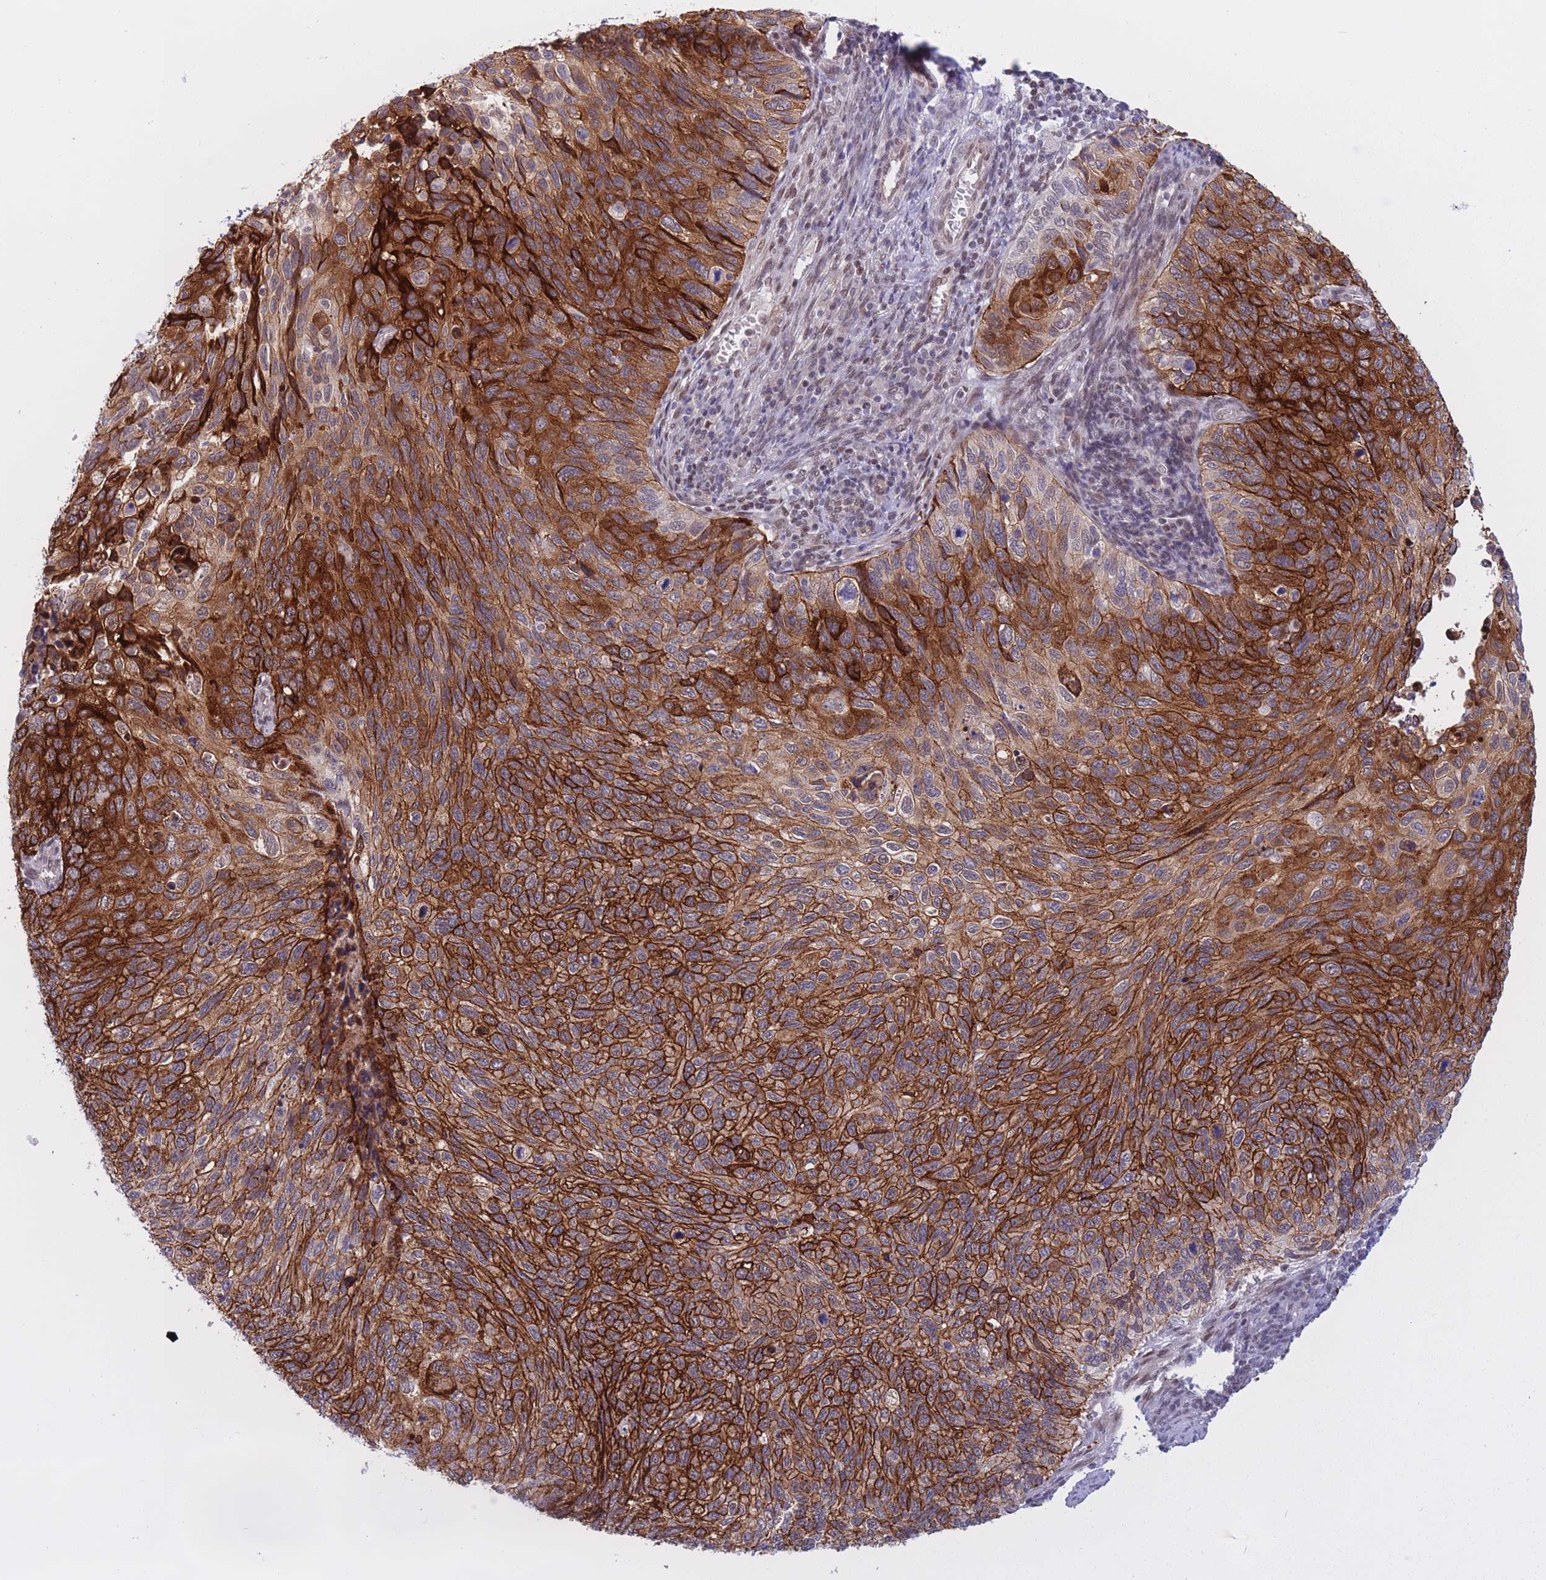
{"staining": {"intensity": "strong", "quantity": "25%-75%", "location": "cytoplasmic/membranous"}, "tissue": "cervical cancer", "cell_type": "Tumor cells", "image_type": "cancer", "snomed": [{"axis": "morphology", "description": "Squamous cell carcinoma, NOS"}, {"axis": "topography", "description": "Cervix"}], "caption": "Approximately 25%-75% of tumor cells in human cervical cancer reveal strong cytoplasmic/membranous protein staining as visualized by brown immunohistochemical staining.", "gene": "BCL9L", "patient": {"sex": "female", "age": 70}}